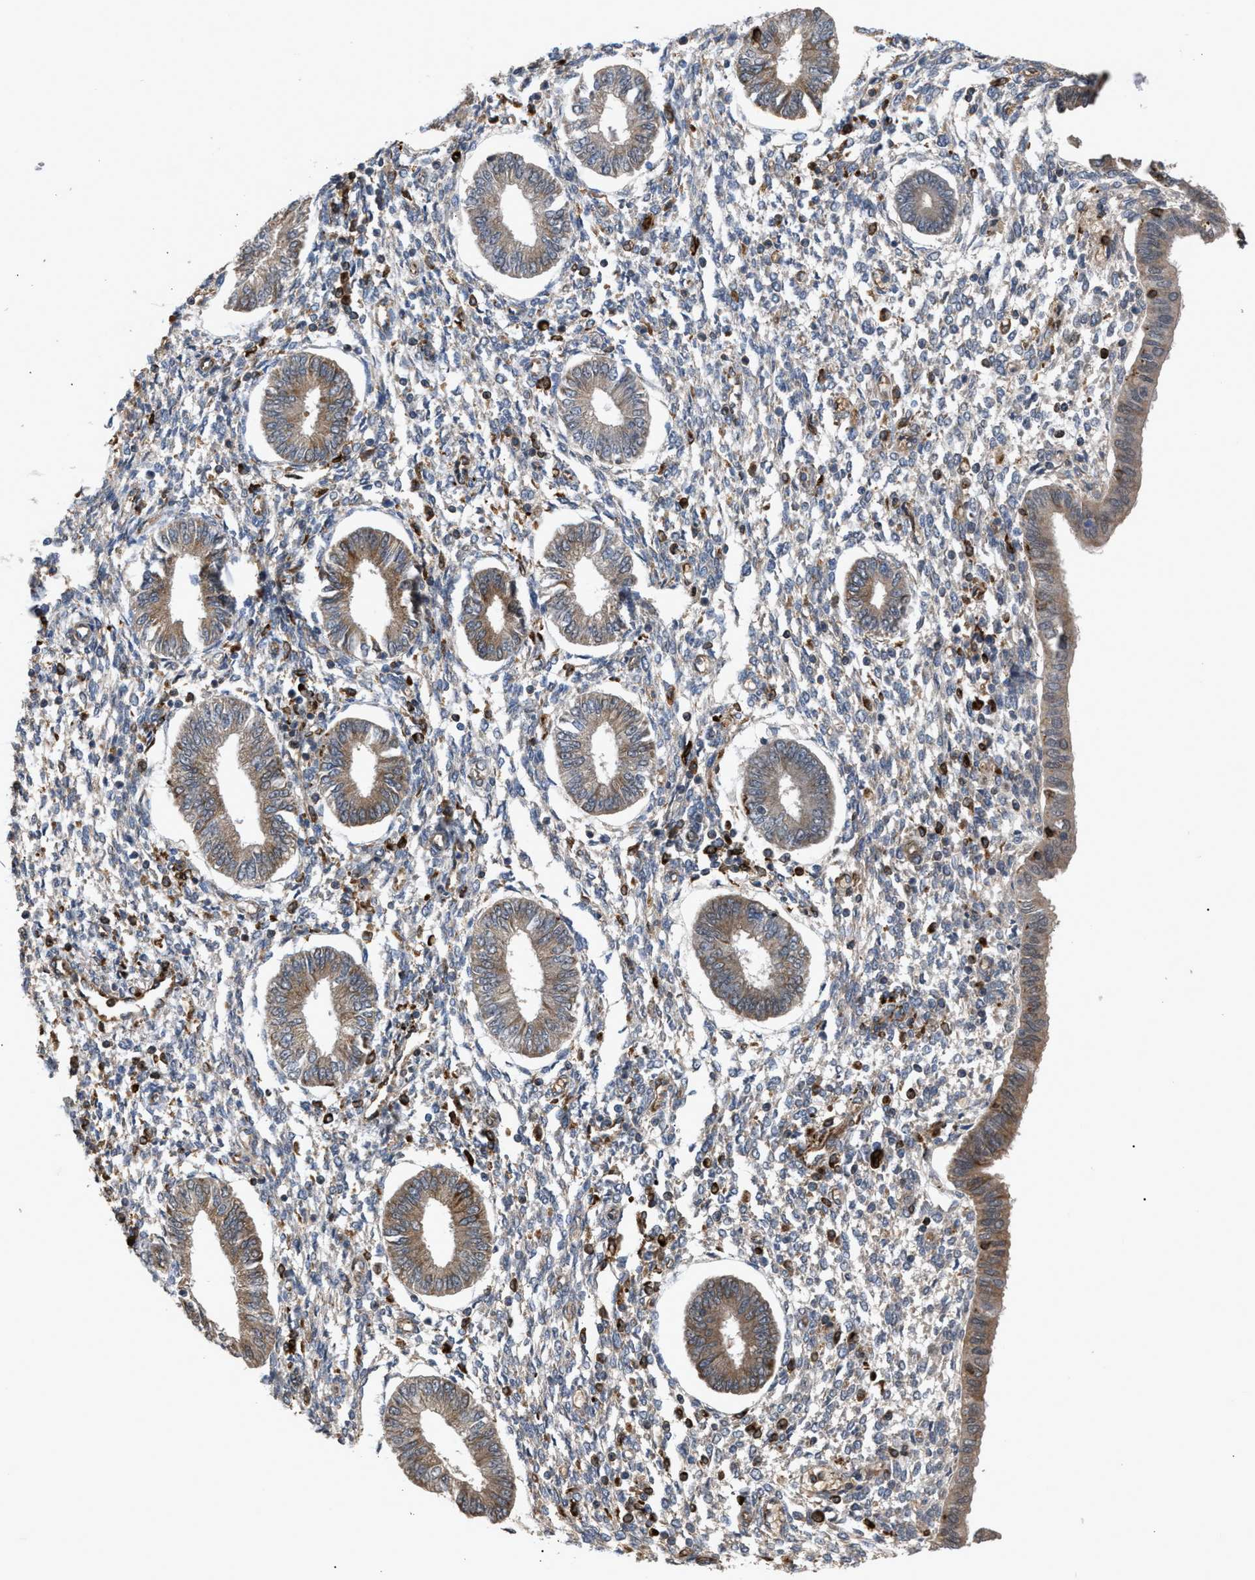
{"staining": {"intensity": "moderate", "quantity": "<25%", "location": "cytoplasmic/membranous"}, "tissue": "endometrium", "cell_type": "Cells in endometrial stroma", "image_type": "normal", "snomed": [{"axis": "morphology", "description": "Normal tissue, NOS"}, {"axis": "topography", "description": "Endometrium"}], "caption": "Cells in endometrial stroma demonstrate low levels of moderate cytoplasmic/membranous staining in about <25% of cells in benign endometrium. (DAB IHC with brightfield microscopy, high magnification).", "gene": "GCC1", "patient": {"sex": "female", "age": 50}}